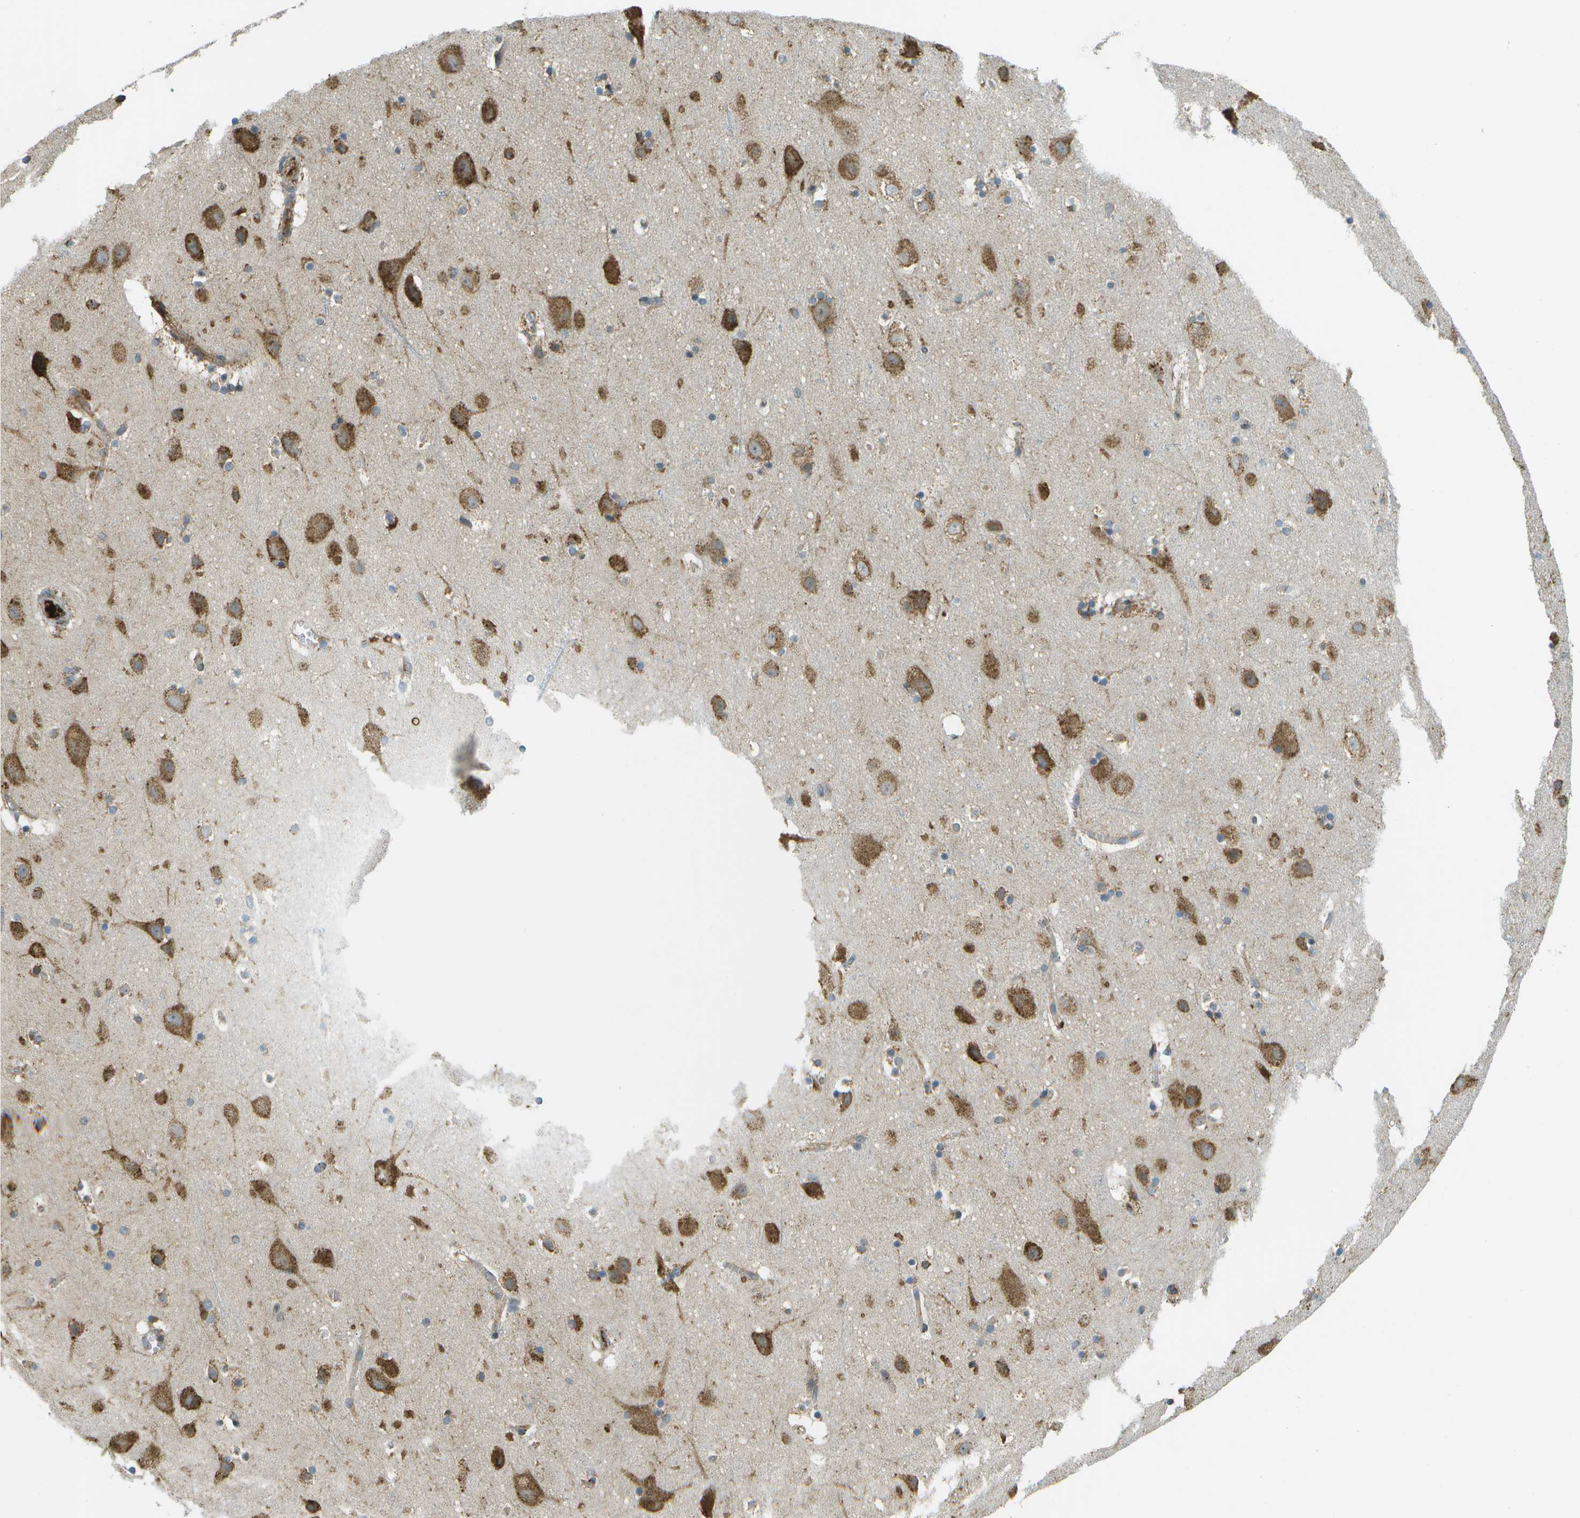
{"staining": {"intensity": "strong", "quantity": ">75%", "location": "cytoplasmic/membranous"}, "tissue": "cerebral cortex", "cell_type": "Endothelial cells", "image_type": "normal", "snomed": [{"axis": "morphology", "description": "Normal tissue, NOS"}, {"axis": "topography", "description": "Cerebral cortex"}], "caption": "A high-resolution histopathology image shows immunohistochemistry staining of unremarkable cerebral cortex, which displays strong cytoplasmic/membranous expression in approximately >75% of endothelial cells.", "gene": "USP30", "patient": {"sex": "male", "age": 45}}